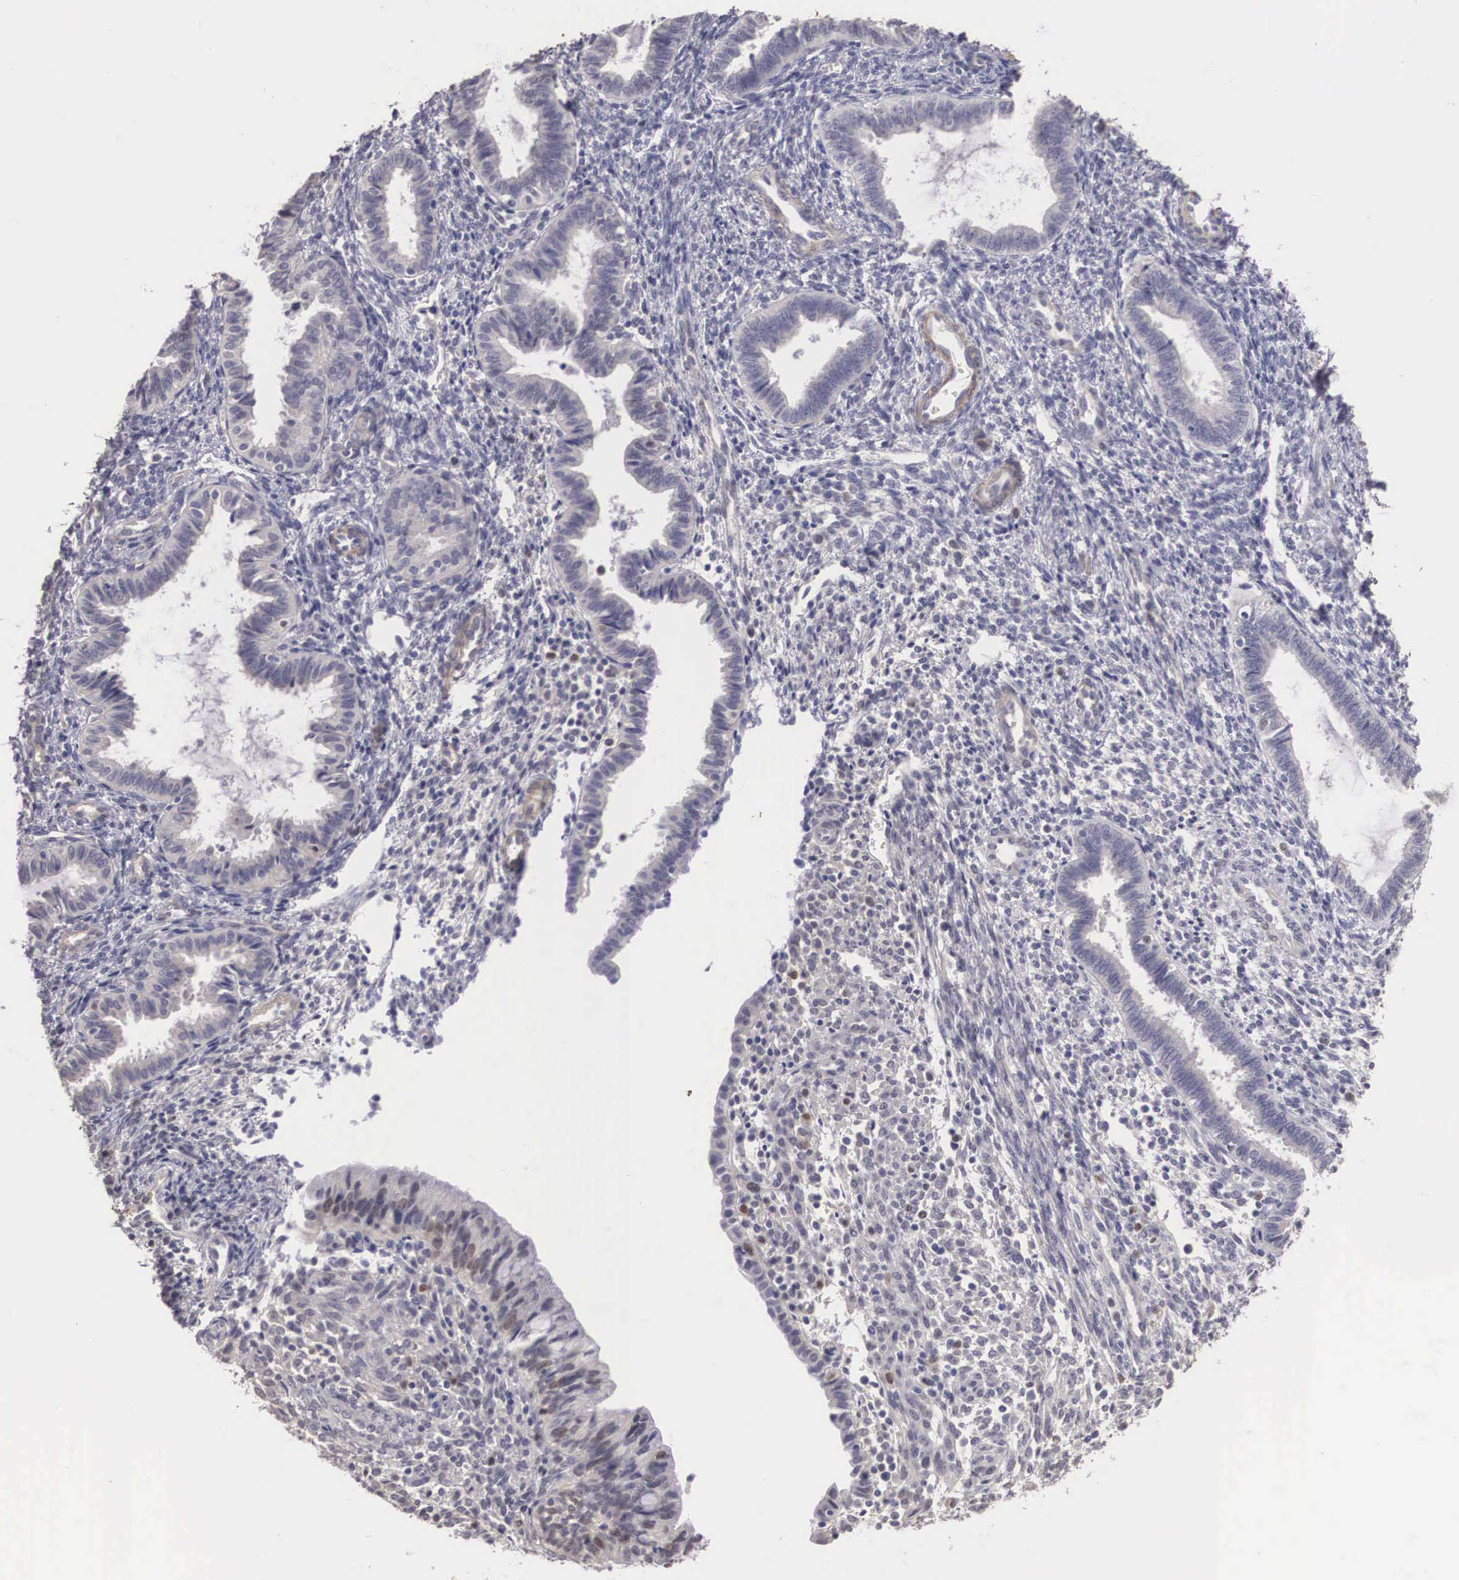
{"staining": {"intensity": "weak", "quantity": "25%-75%", "location": "cytoplasmic/membranous"}, "tissue": "endometrium", "cell_type": "Cells in endometrial stroma", "image_type": "normal", "snomed": [{"axis": "morphology", "description": "Normal tissue, NOS"}, {"axis": "topography", "description": "Endometrium"}], "caption": "The micrograph demonstrates immunohistochemical staining of unremarkable endometrium. There is weak cytoplasmic/membranous expression is identified in approximately 25%-75% of cells in endometrial stroma. (DAB (3,3'-diaminobenzidine) IHC, brown staining for protein, blue staining for nuclei).", "gene": "ENOX2", "patient": {"sex": "female", "age": 36}}